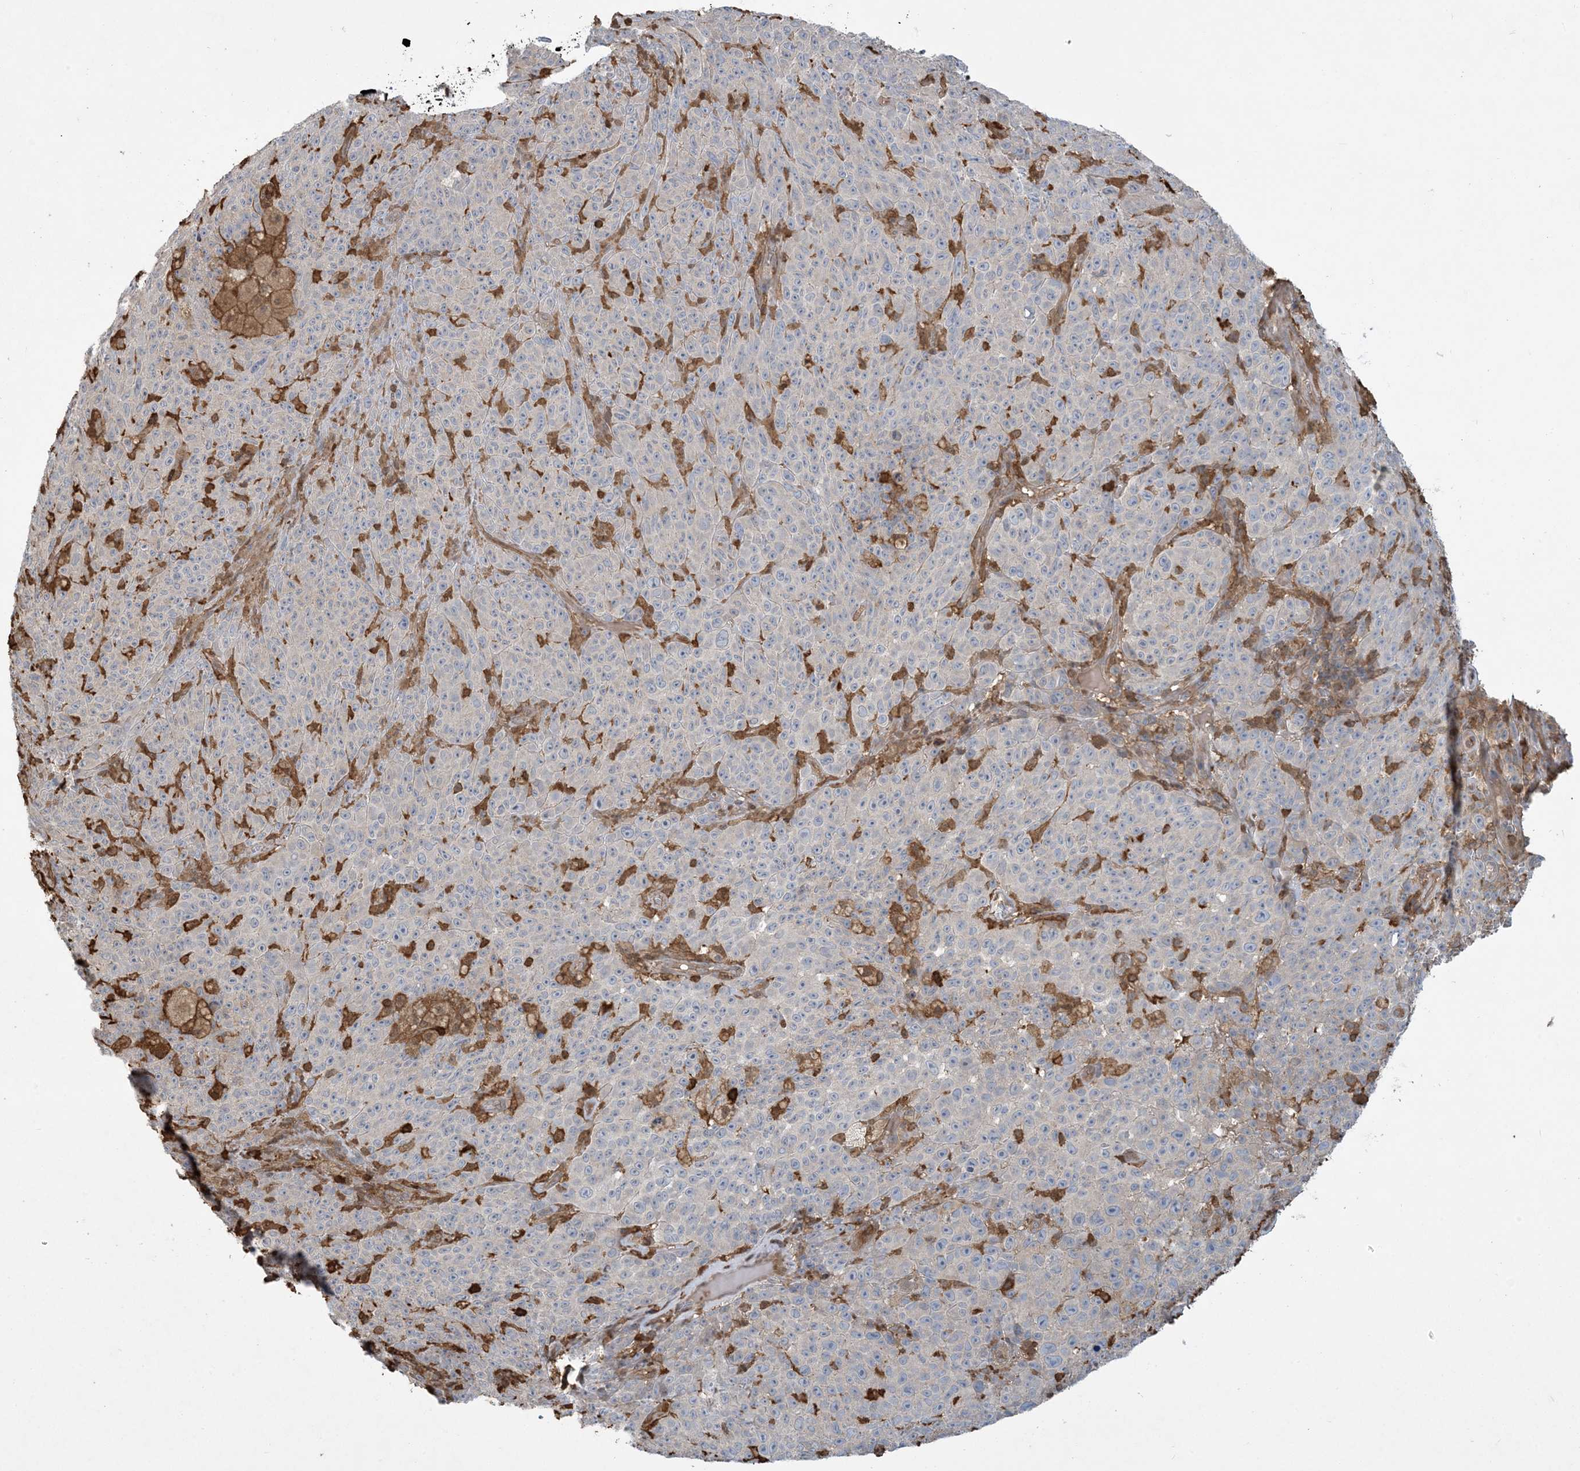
{"staining": {"intensity": "negative", "quantity": "none", "location": "none"}, "tissue": "melanoma", "cell_type": "Tumor cells", "image_type": "cancer", "snomed": [{"axis": "morphology", "description": "Malignant melanoma, NOS"}, {"axis": "topography", "description": "Skin"}], "caption": "The image shows no significant expression in tumor cells of melanoma.", "gene": "TMSB4X", "patient": {"sex": "female", "age": 82}}